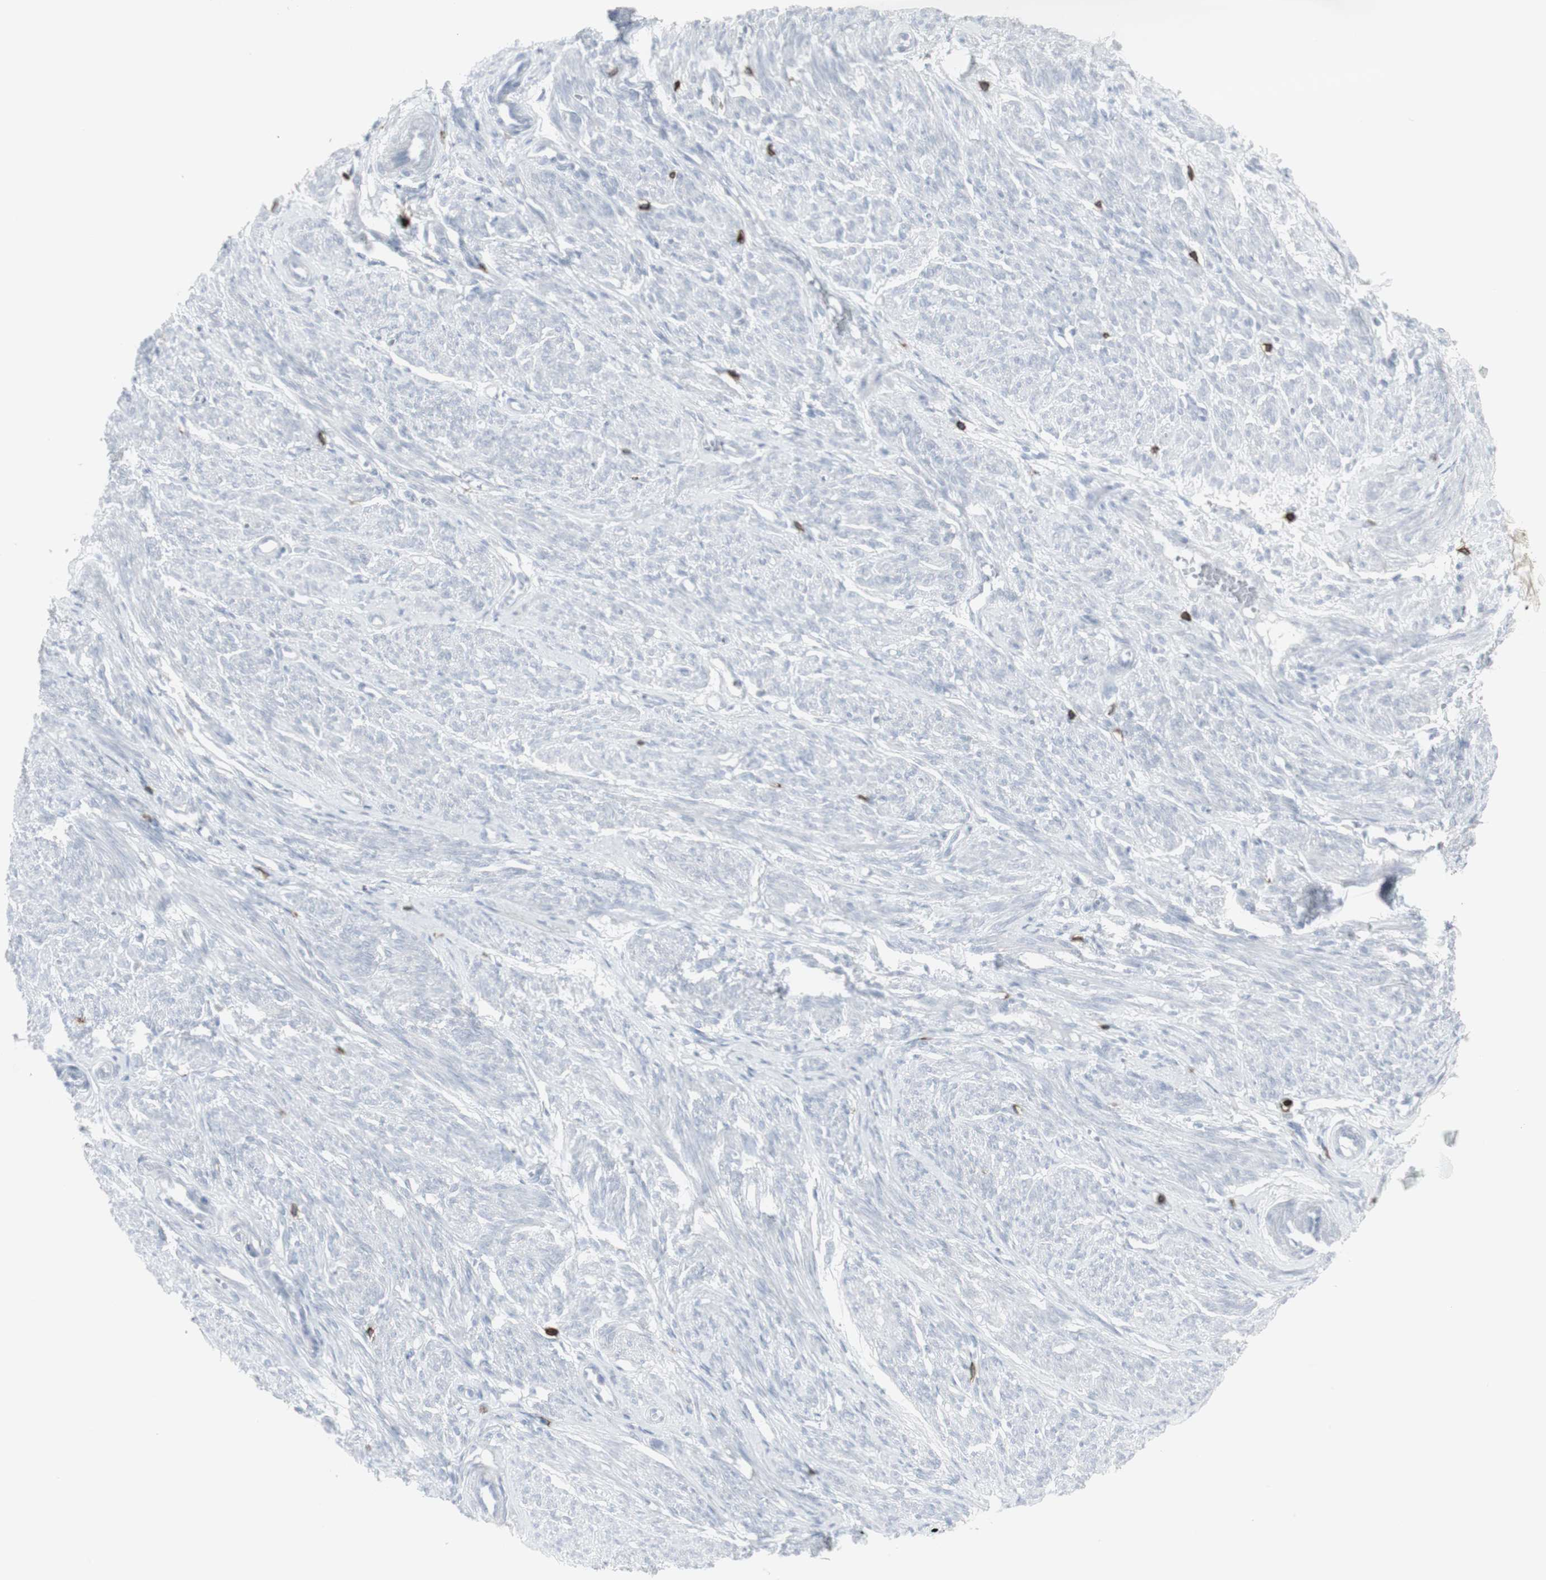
{"staining": {"intensity": "negative", "quantity": "none", "location": "none"}, "tissue": "smooth muscle", "cell_type": "Smooth muscle cells", "image_type": "normal", "snomed": [{"axis": "morphology", "description": "Normal tissue, NOS"}, {"axis": "topography", "description": "Smooth muscle"}], "caption": "Image shows no protein positivity in smooth muscle cells of normal smooth muscle. (Brightfield microscopy of DAB immunohistochemistry at high magnification).", "gene": "CD247", "patient": {"sex": "female", "age": 65}}